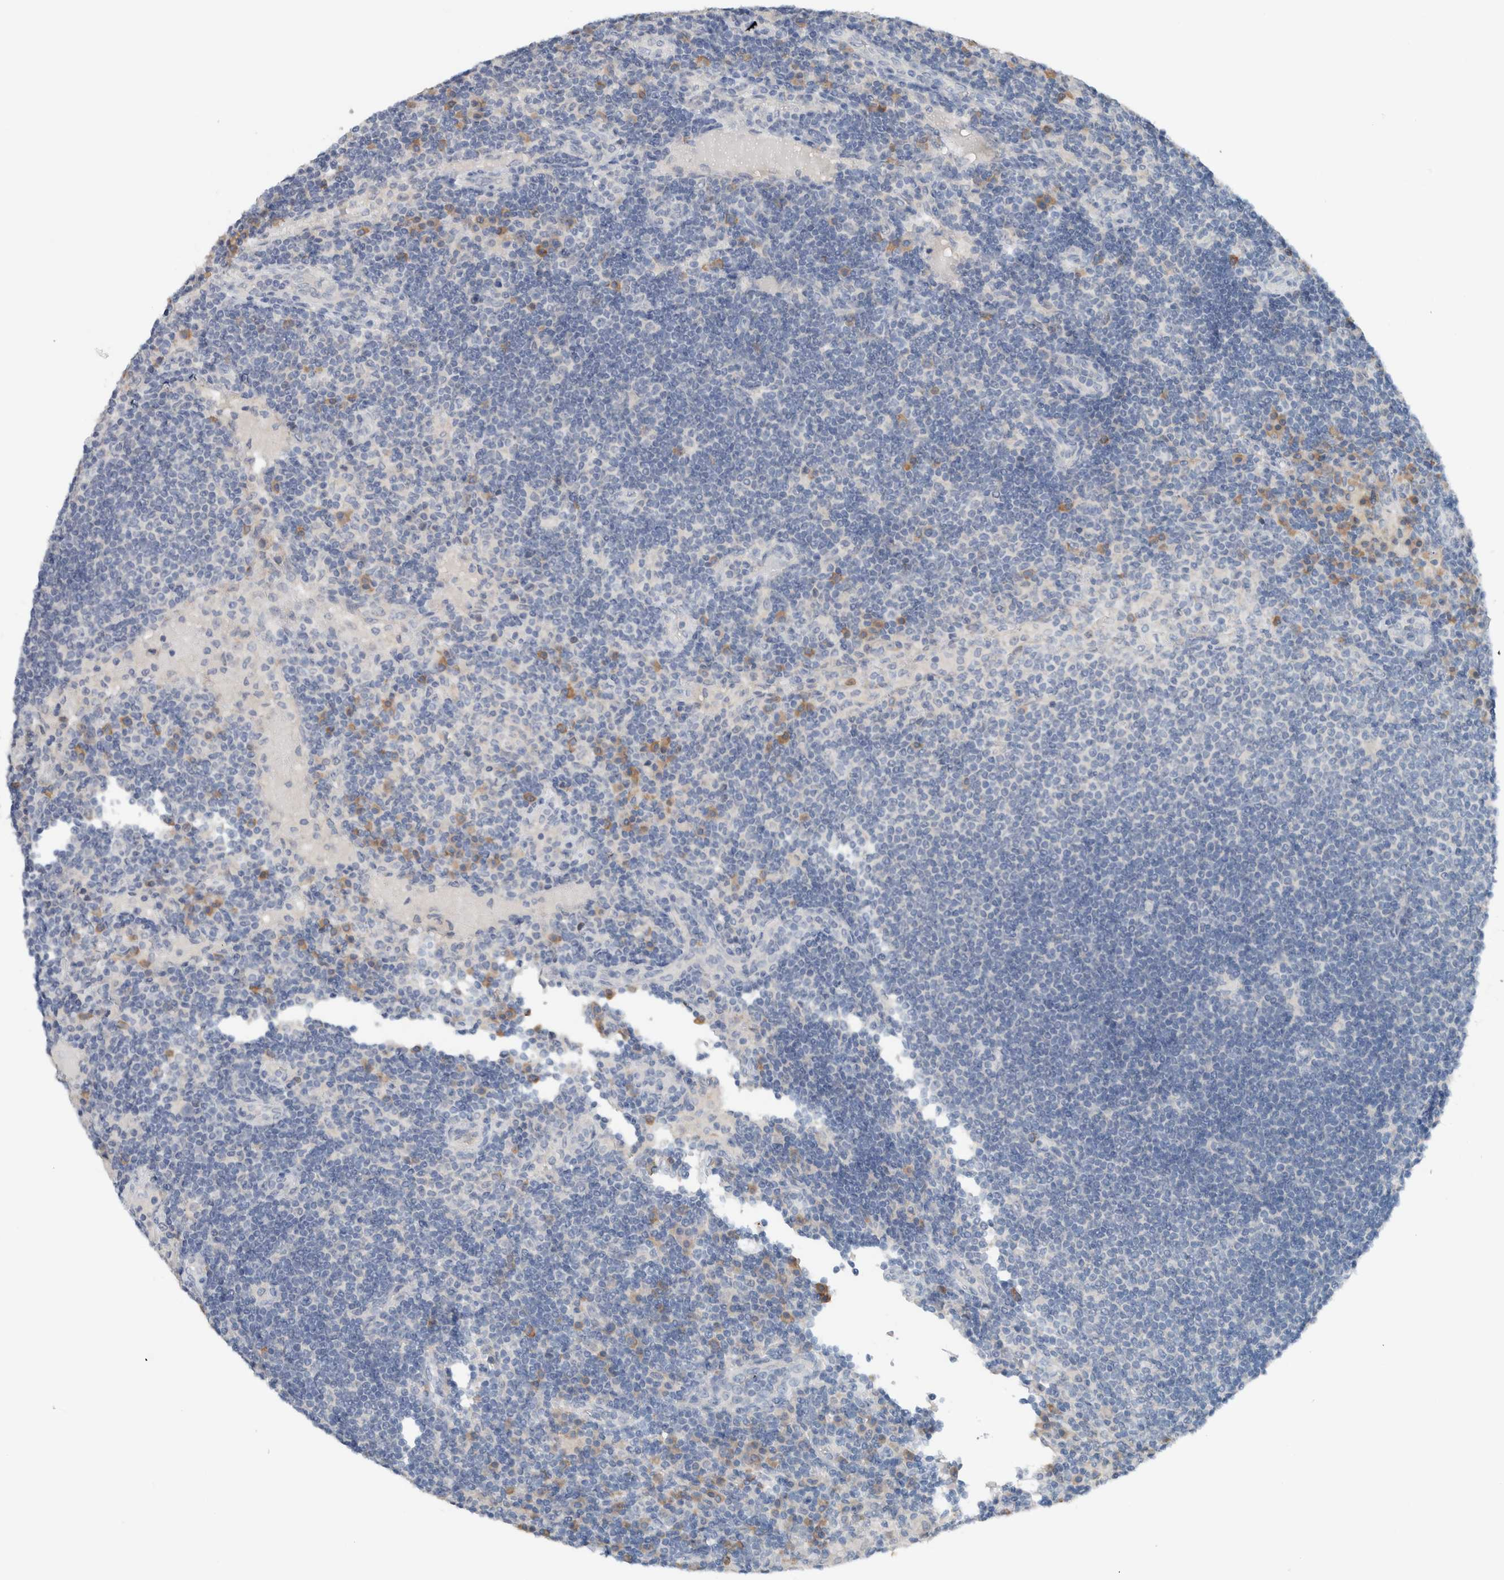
{"staining": {"intensity": "negative", "quantity": "none", "location": "none"}, "tissue": "lymph node", "cell_type": "Germinal center cells", "image_type": "normal", "snomed": [{"axis": "morphology", "description": "Normal tissue, NOS"}, {"axis": "topography", "description": "Lymph node"}], "caption": "IHC micrograph of normal human lymph node stained for a protein (brown), which displays no staining in germinal center cells.", "gene": "DUOX1", "patient": {"sex": "female", "age": 53}}